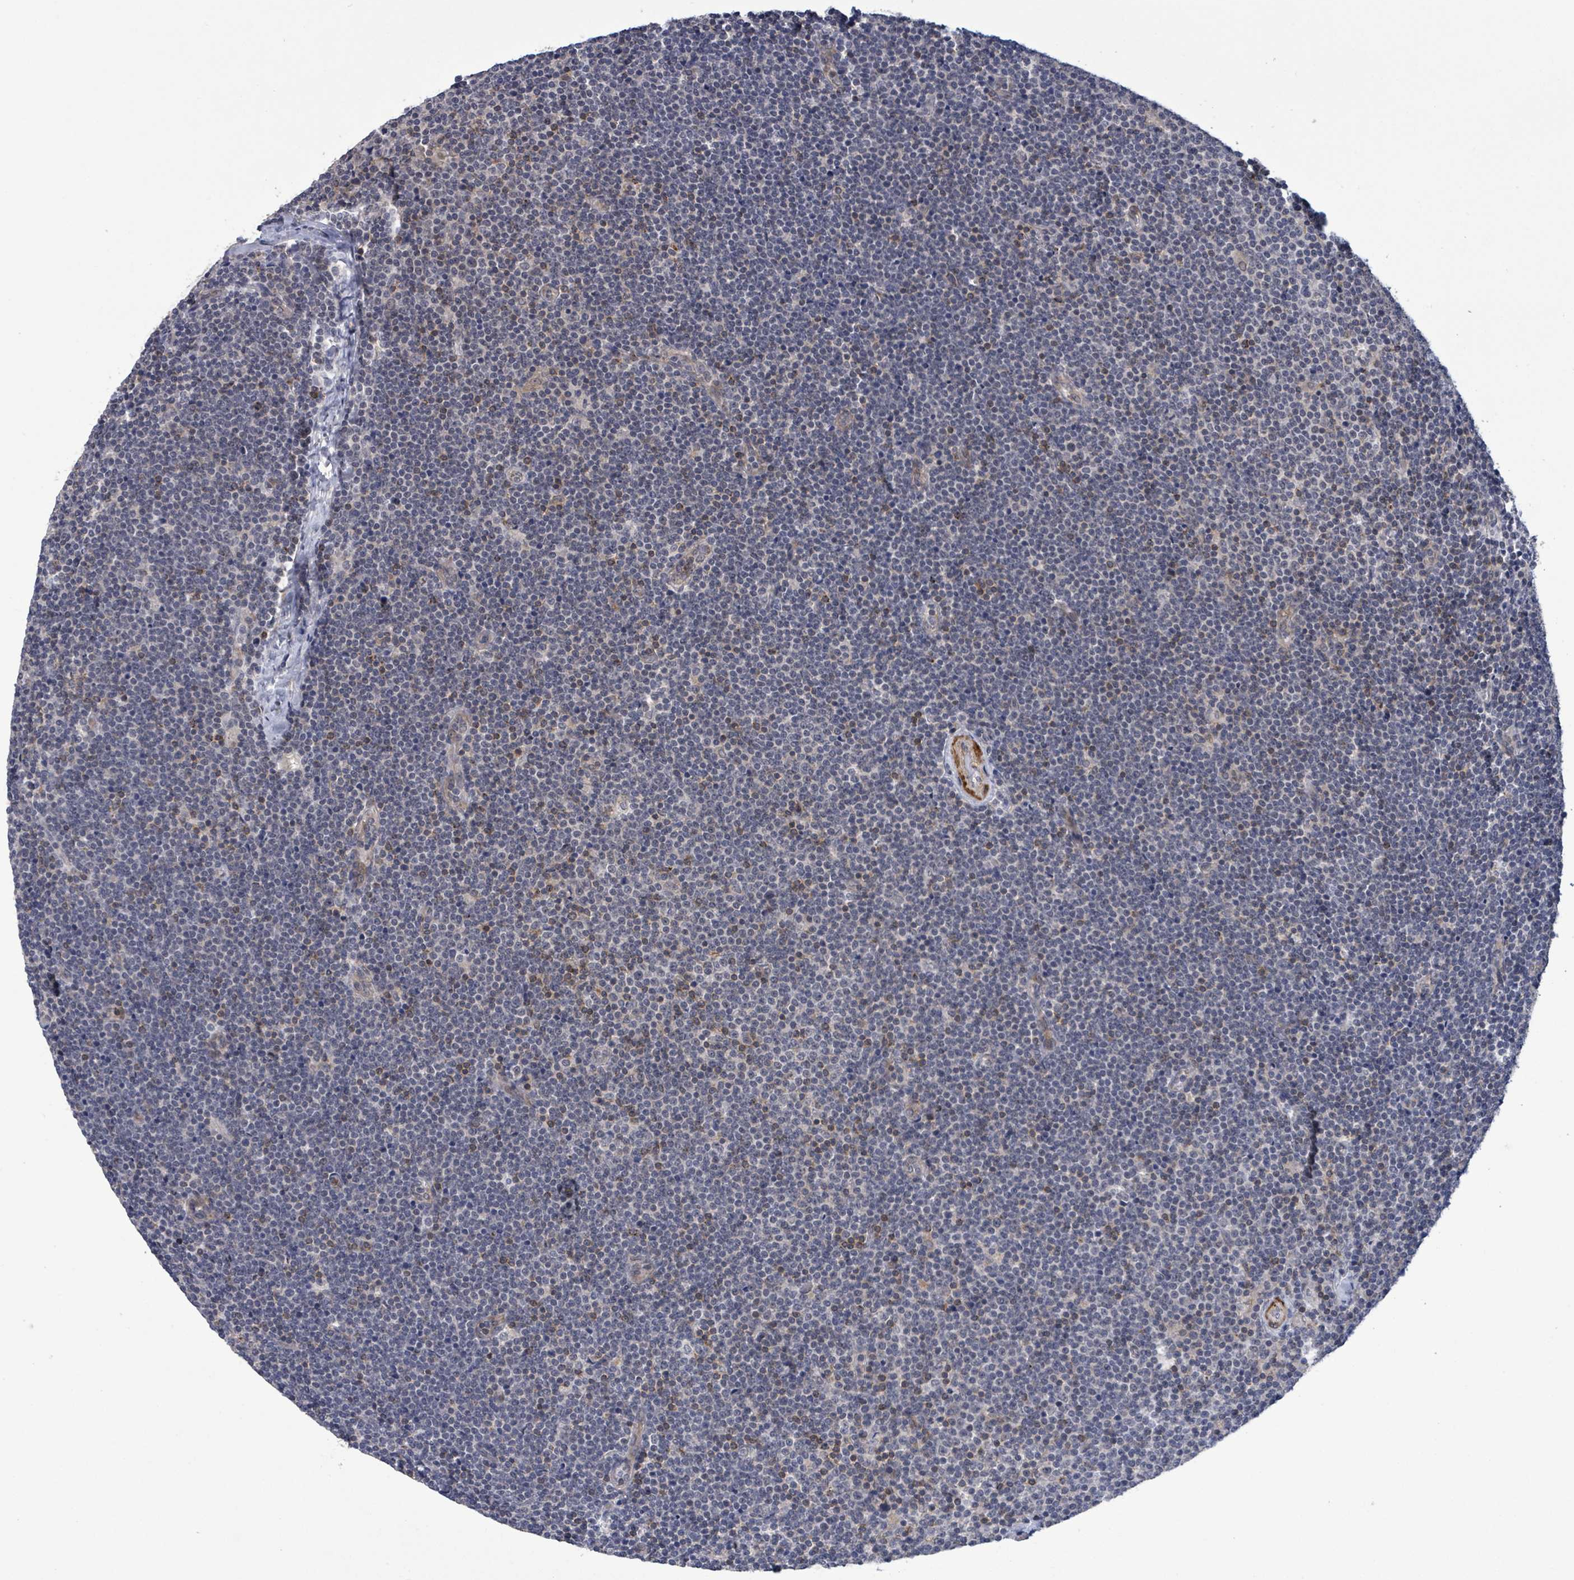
{"staining": {"intensity": "negative", "quantity": "none", "location": "none"}, "tissue": "lymphoma", "cell_type": "Tumor cells", "image_type": "cancer", "snomed": [{"axis": "morphology", "description": "Malignant lymphoma, non-Hodgkin's type, Low grade"}, {"axis": "topography", "description": "Lymph node"}], "caption": "Tumor cells show no significant protein staining in lymphoma.", "gene": "AMMECR1", "patient": {"sex": "male", "age": 48}}